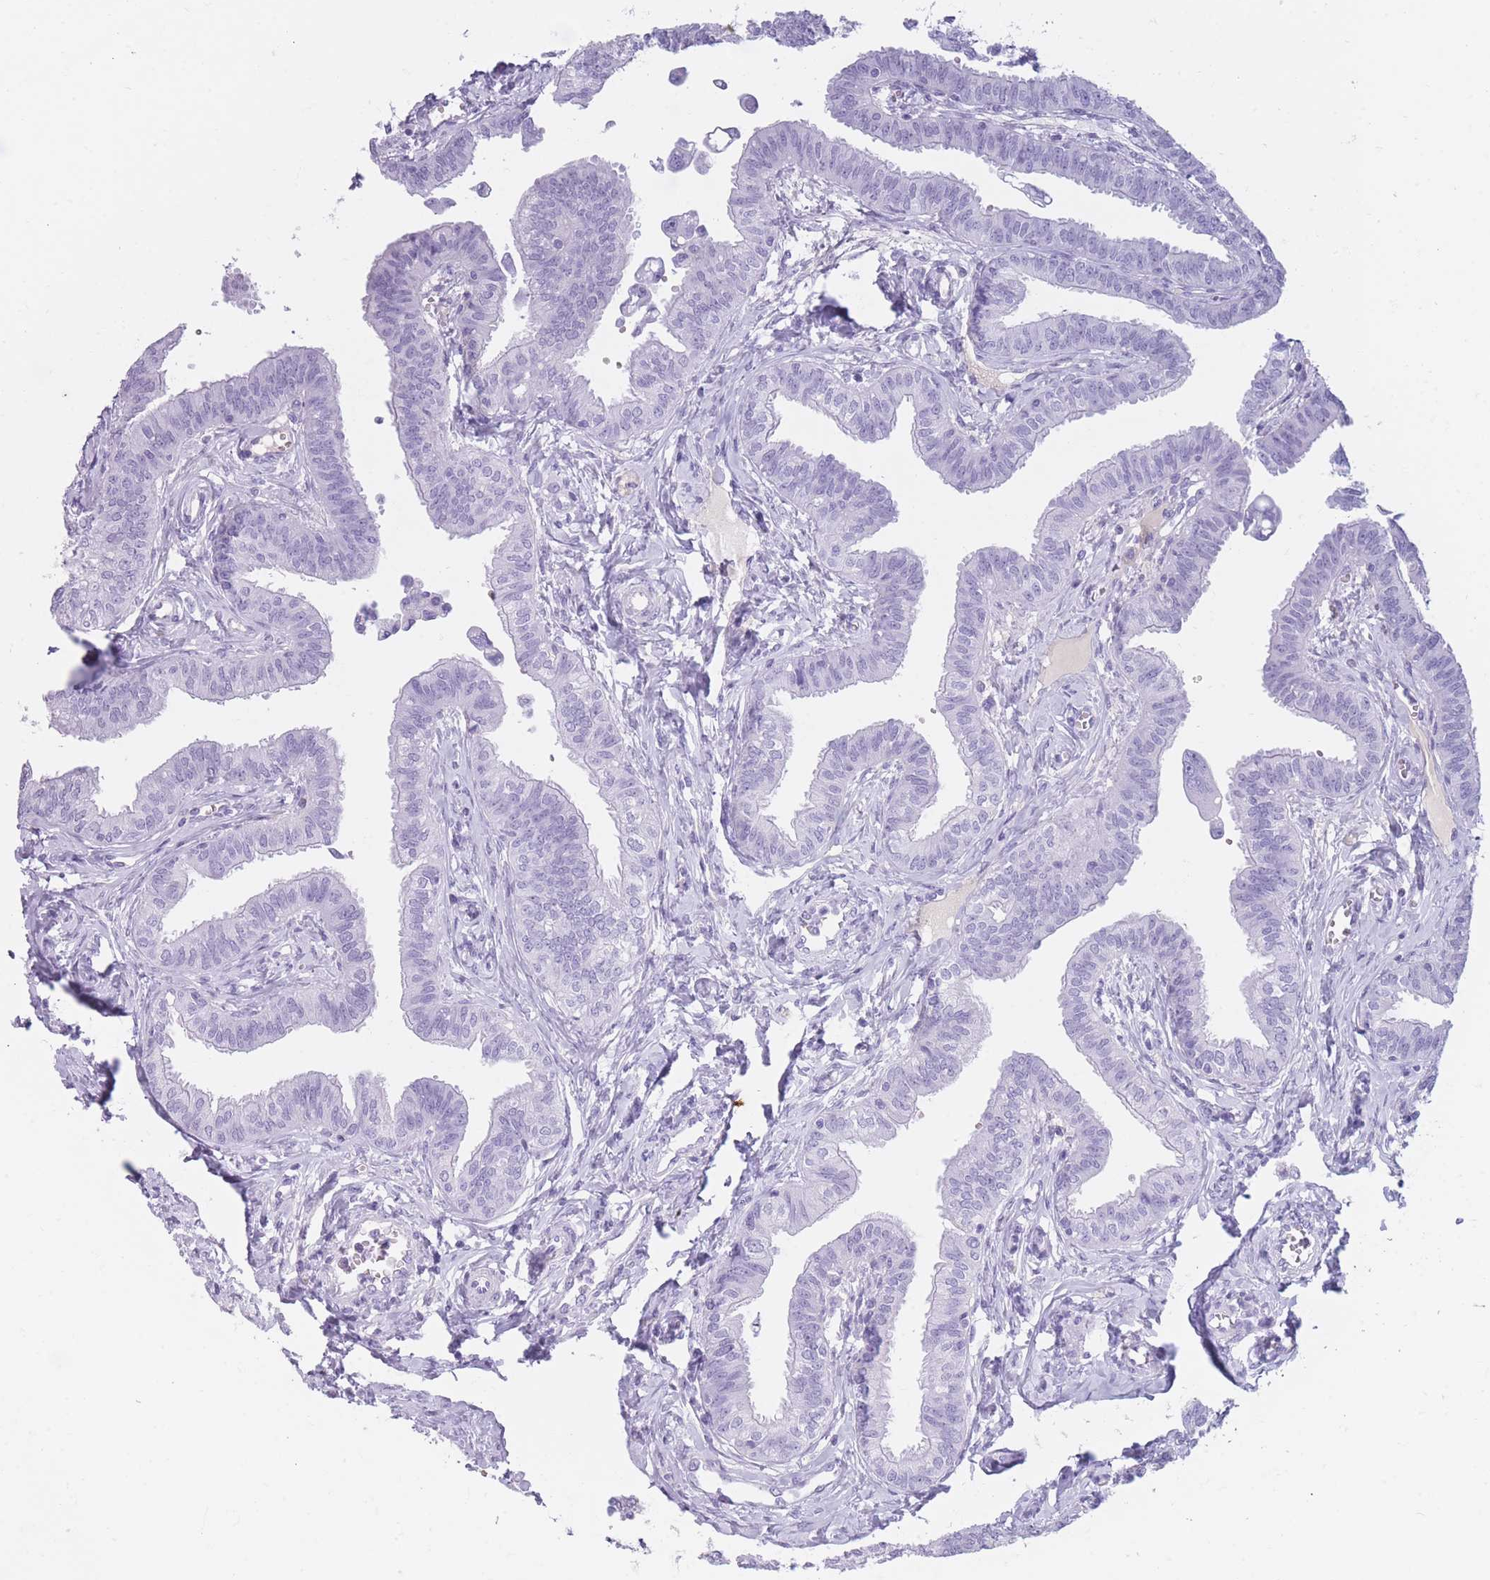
{"staining": {"intensity": "negative", "quantity": "none", "location": "none"}, "tissue": "fallopian tube", "cell_type": "Glandular cells", "image_type": "normal", "snomed": [{"axis": "morphology", "description": "Normal tissue, NOS"}, {"axis": "morphology", "description": "Carcinoma, NOS"}, {"axis": "topography", "description": "Fallopian tube"}, {"axis": "topography", "description": "Ovary"}], "caption": "The photomicrograph reveals no staining of glandular cells in benign fallopian tube. The staining was performed using DAB to visualize the protein expression in brown, while the nuclei were stained in blue with hematoxylin (Magnification: 20x).", "gene": "TNFSF11", "patient": {"sex": "female", "age": 59}}